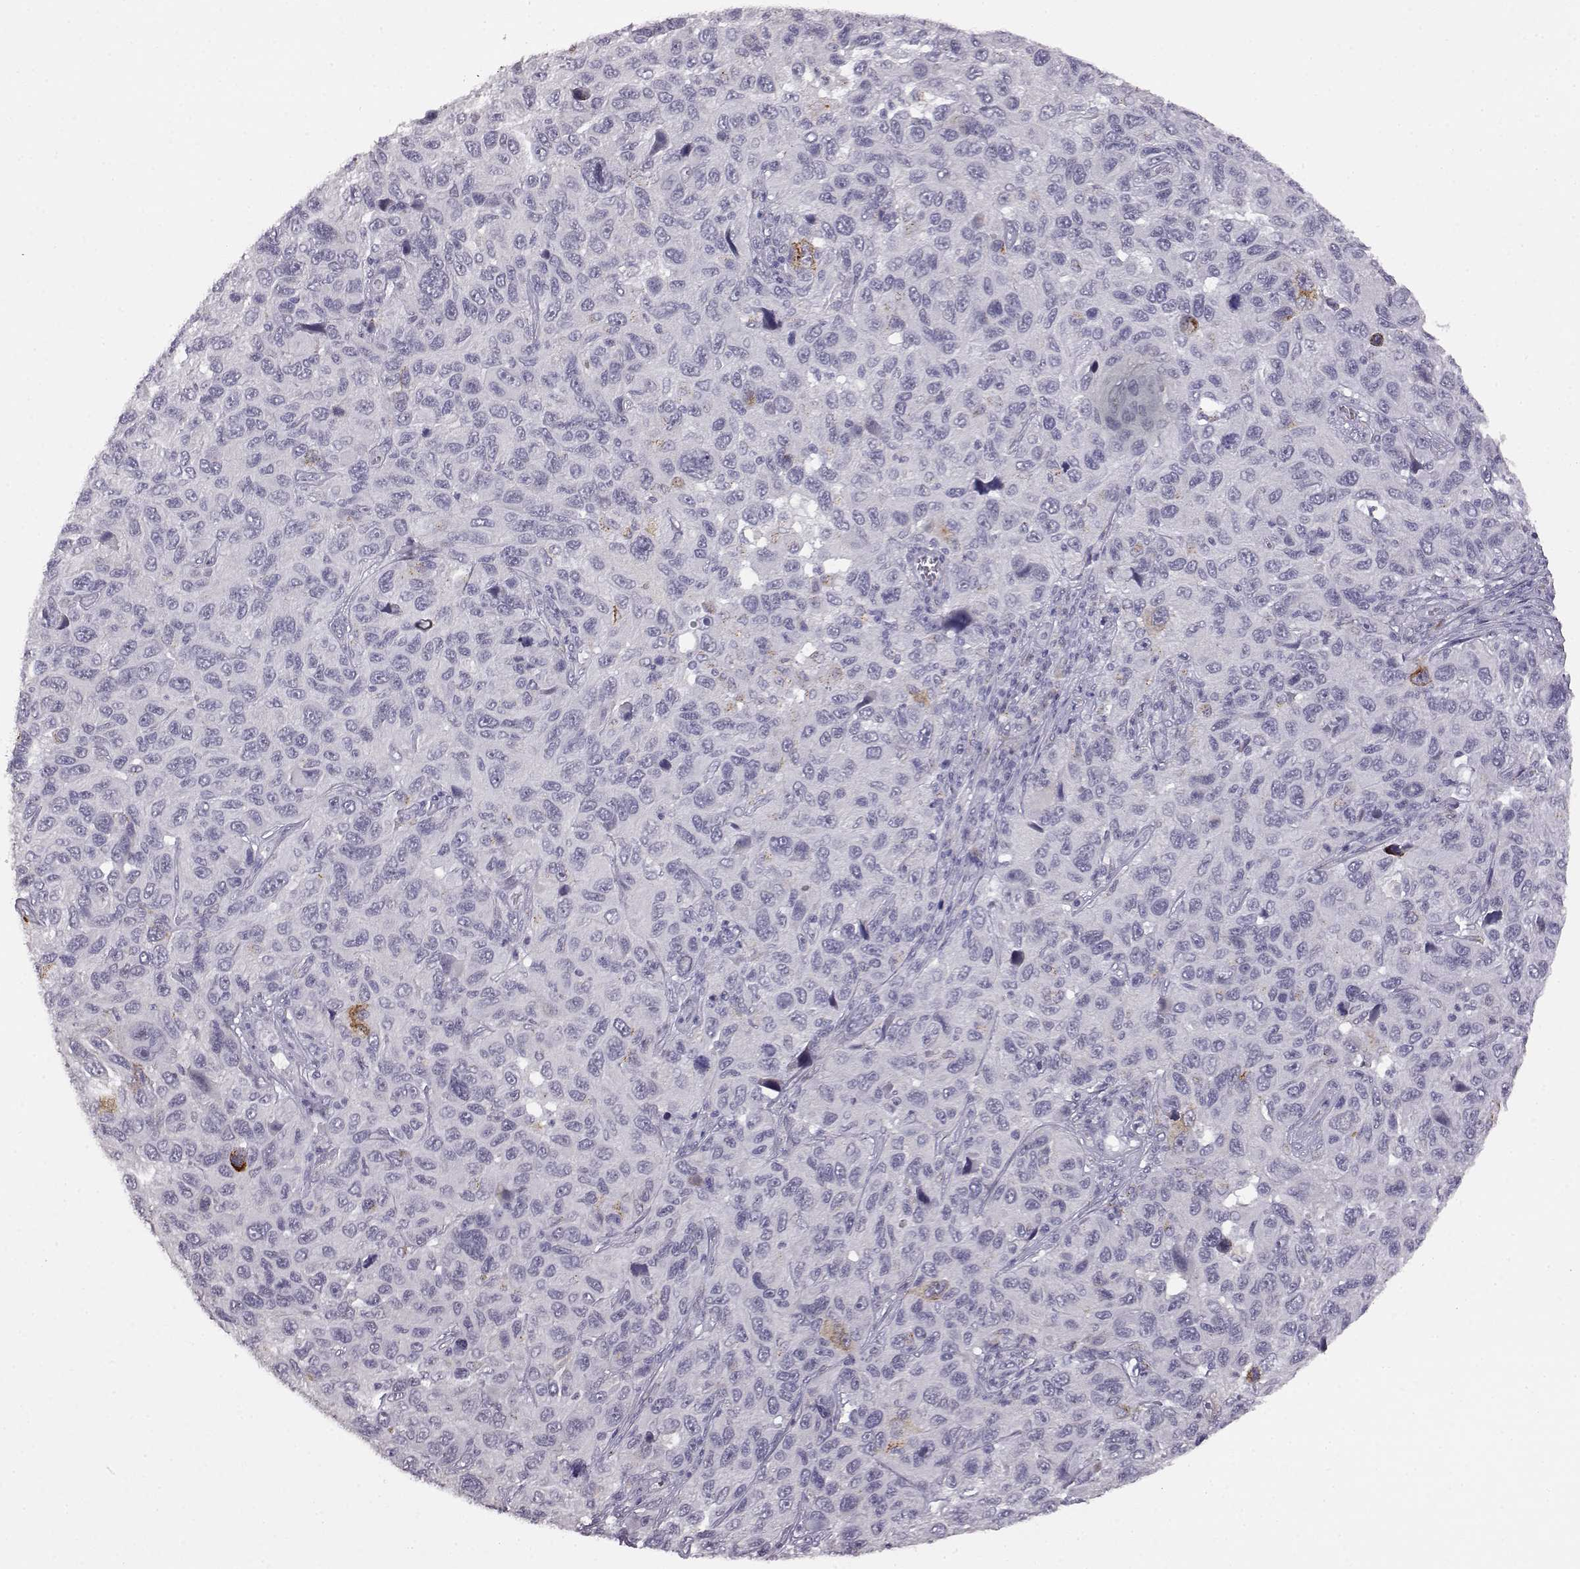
{"staining": {"intensity": "negative", "quantity": "none", "location": "none"}, "tissue": "melanoma", "cell_type": "Tumor cells", "image_type": "cancer", "snomed": [{"axis": "morphology", "description": "Malignant melanoma, NOS"}, {"axis": "topography", "description": "Skin"}], "caption": "A micrograph of human melanoma is negative for staining in tumor cells. (Immunohistochemistry, brightfield microscopy, high magnification).", "gene": "VGF", "patient": {"sex": "male", "age": 53}}